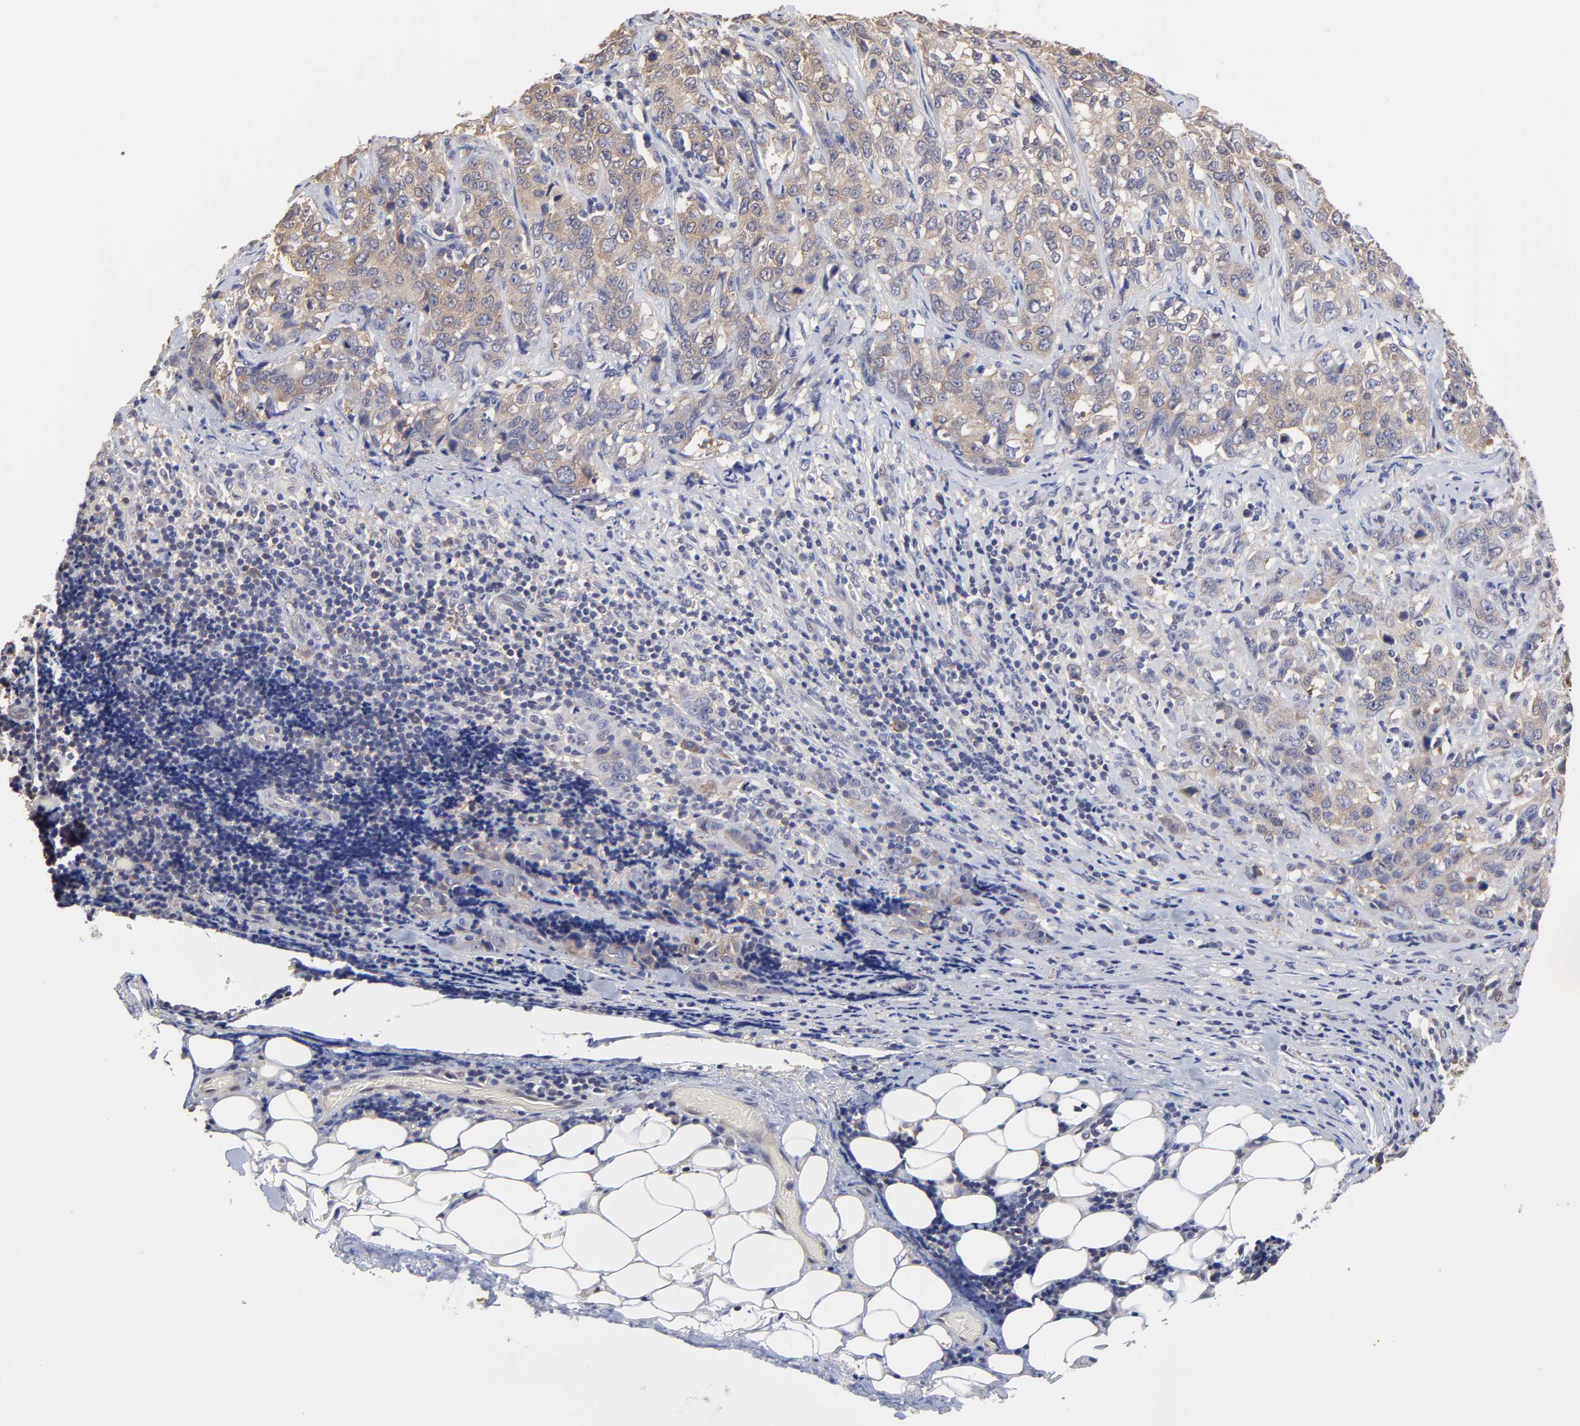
{"staining": {"intensity": "weak", "quantity": ">75%", "location": "cytoplasmic/membranous"}, "tissue": "stomach cancer", "cell_type": "Tumor cells", "image_type": "cancer", "snomed": [{"axis": "morphology", "description": "Adenocarcinoma, NOS"}, {"axis": "topography", "description": "Stomach"}], "caption": "The image exhibits a brown stain indicating the presence of a protein in the cytoplasmic/membranous of tumor cells in stomach adenocarcinoma.", "gene": "CCT2", "patient": {"sex": "male", "age": 48}}